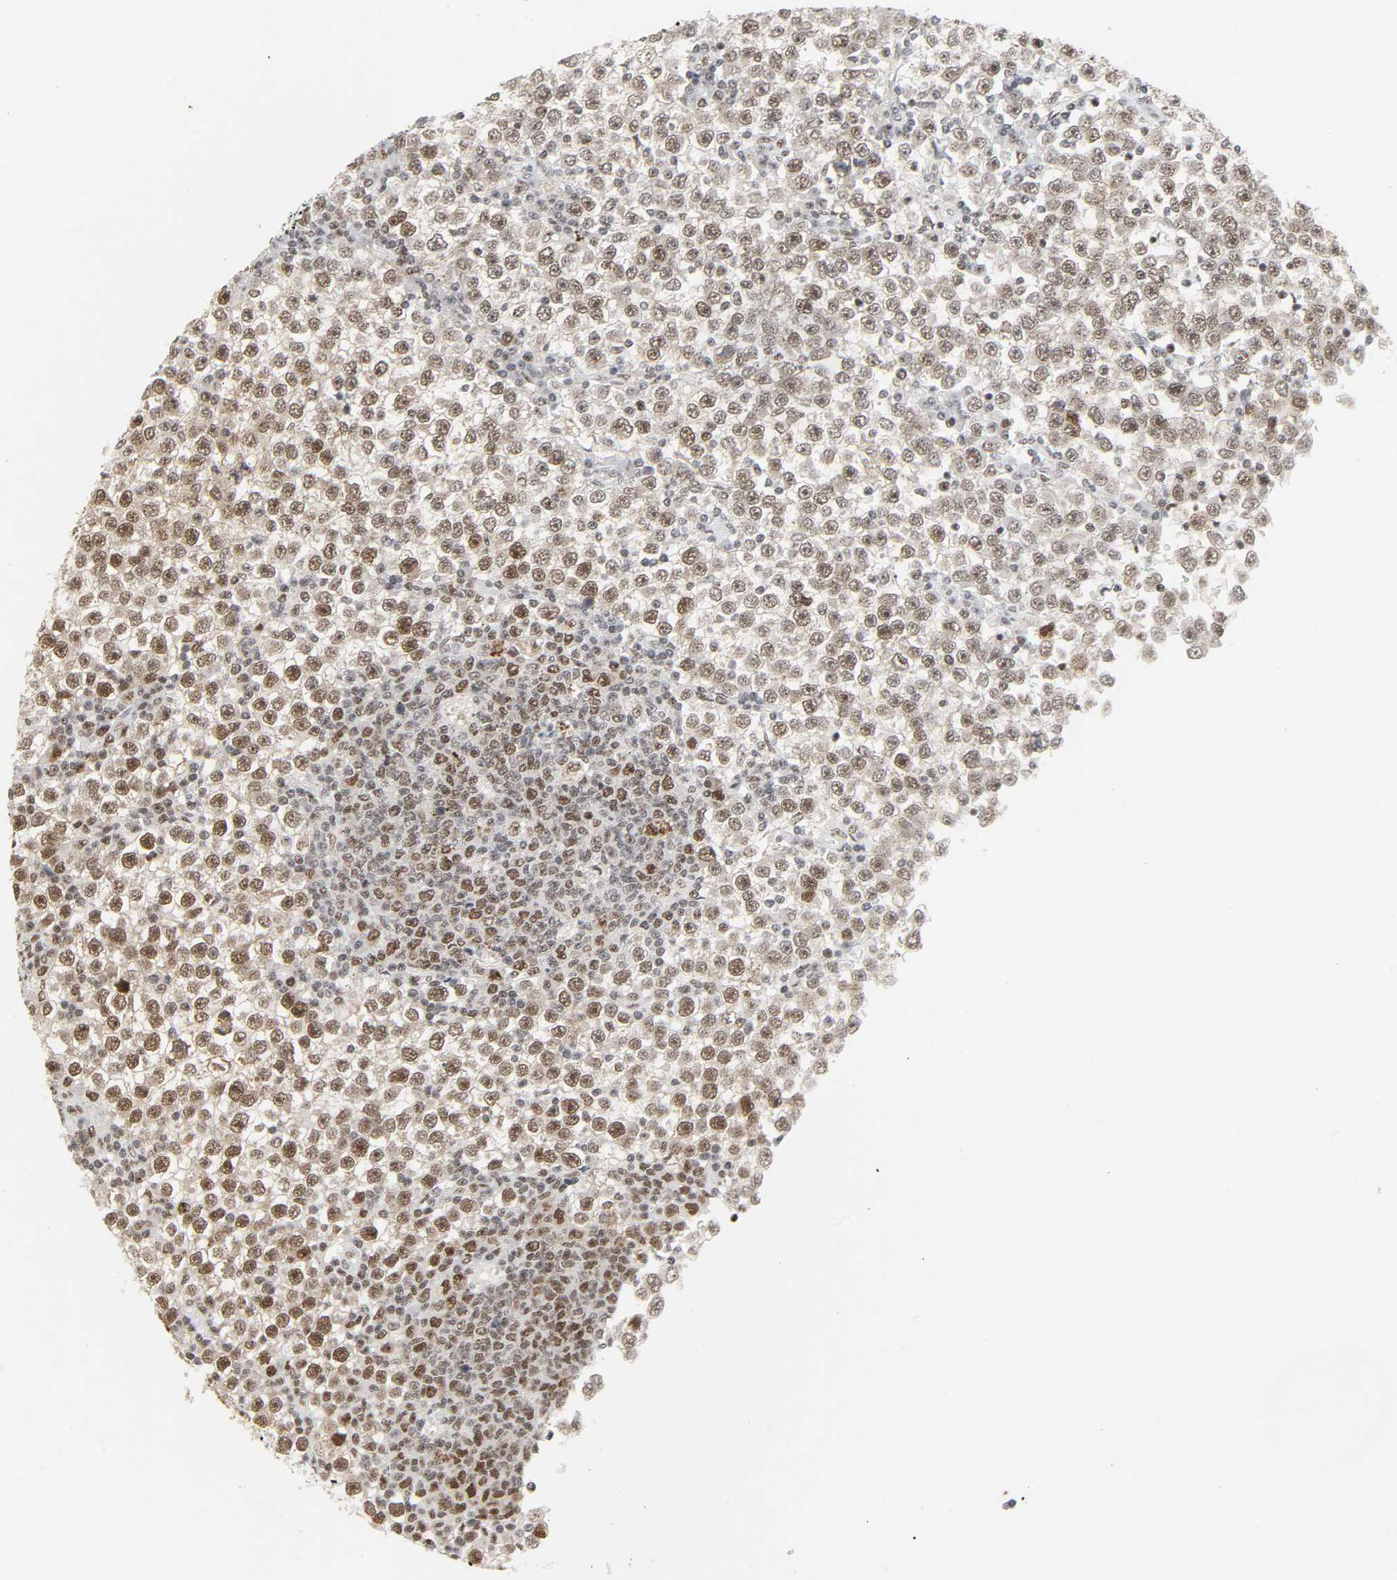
{"staining": {"intensity": "moderate", "quantity": ">75%", "location": "nuclear"}, "tissue": "testis cancer", "cell_type": "Tumor cells", "image_type": "cancer", "snomed": [{"axis": "morphology", "description": "Seminoma, NOS"}, {"axis": "topography", "description": "Testis"}], "caption": "Testis cancer tissue shows moderate nuclear positivity in approximately >75% of tumor cells, visualized by immunohistochemistry.", "gene": "CDK7", "patient": {"sex": "male", "age": 65}}